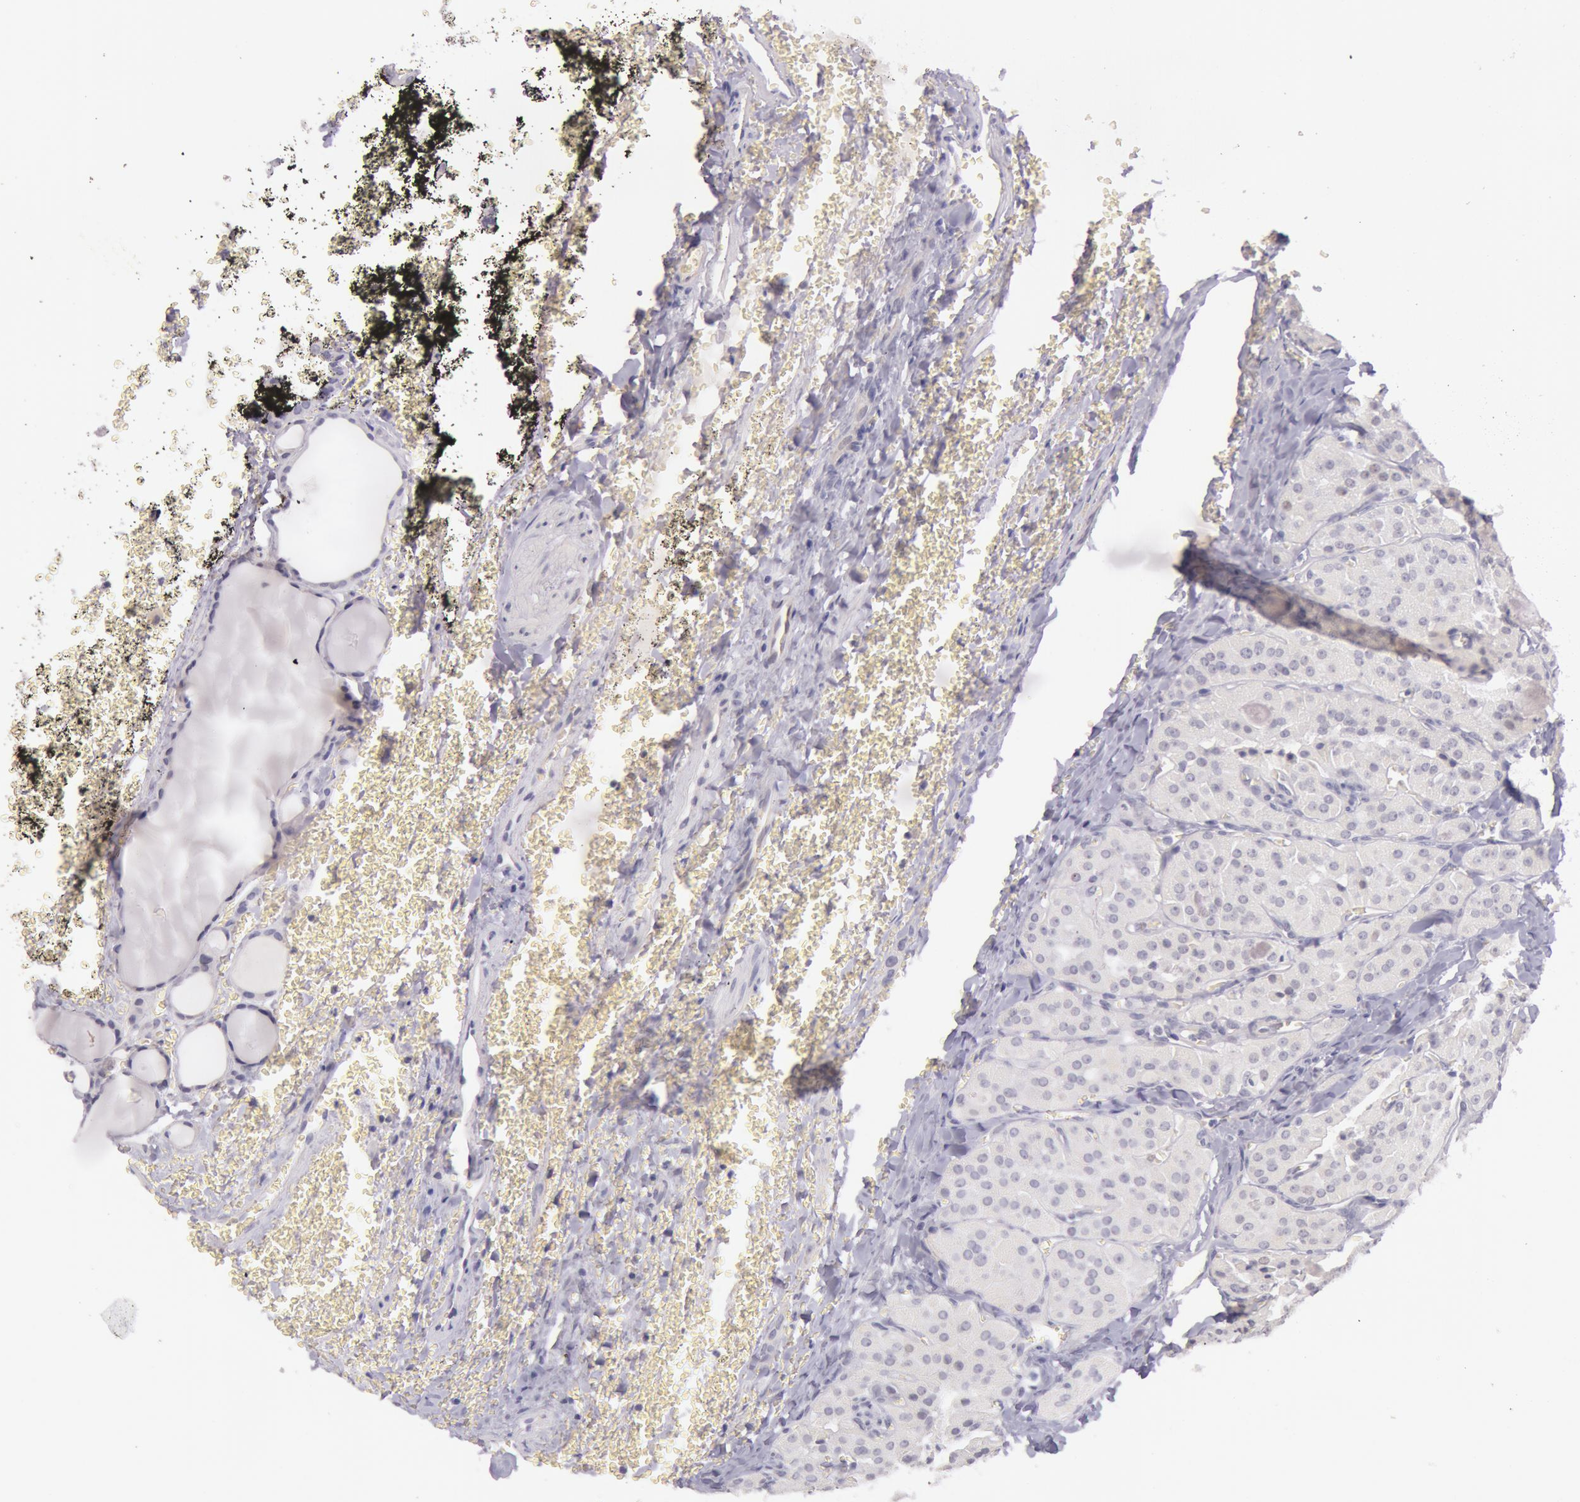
{"staining": {"intensity": "negative", "quantity": "none", "location": "none"}, "tissue": "thyroid cancer", "cell_type": "Tumor cells", "image_type": "cancer", "snomed": [{"axis": "morphology", "description": "Carcinoma, NOS"}, {"axis": "topography", "description": "Thyroid gland"}], "caption": "DAB (3,3'-diaminobenzidine) immunohistochemical staining of thyroid cancer (carcinoma) reveals no significant expression in tumor cells.", "gene": "RBMY1F", "patient": {"sex": "male", "age": 76}}